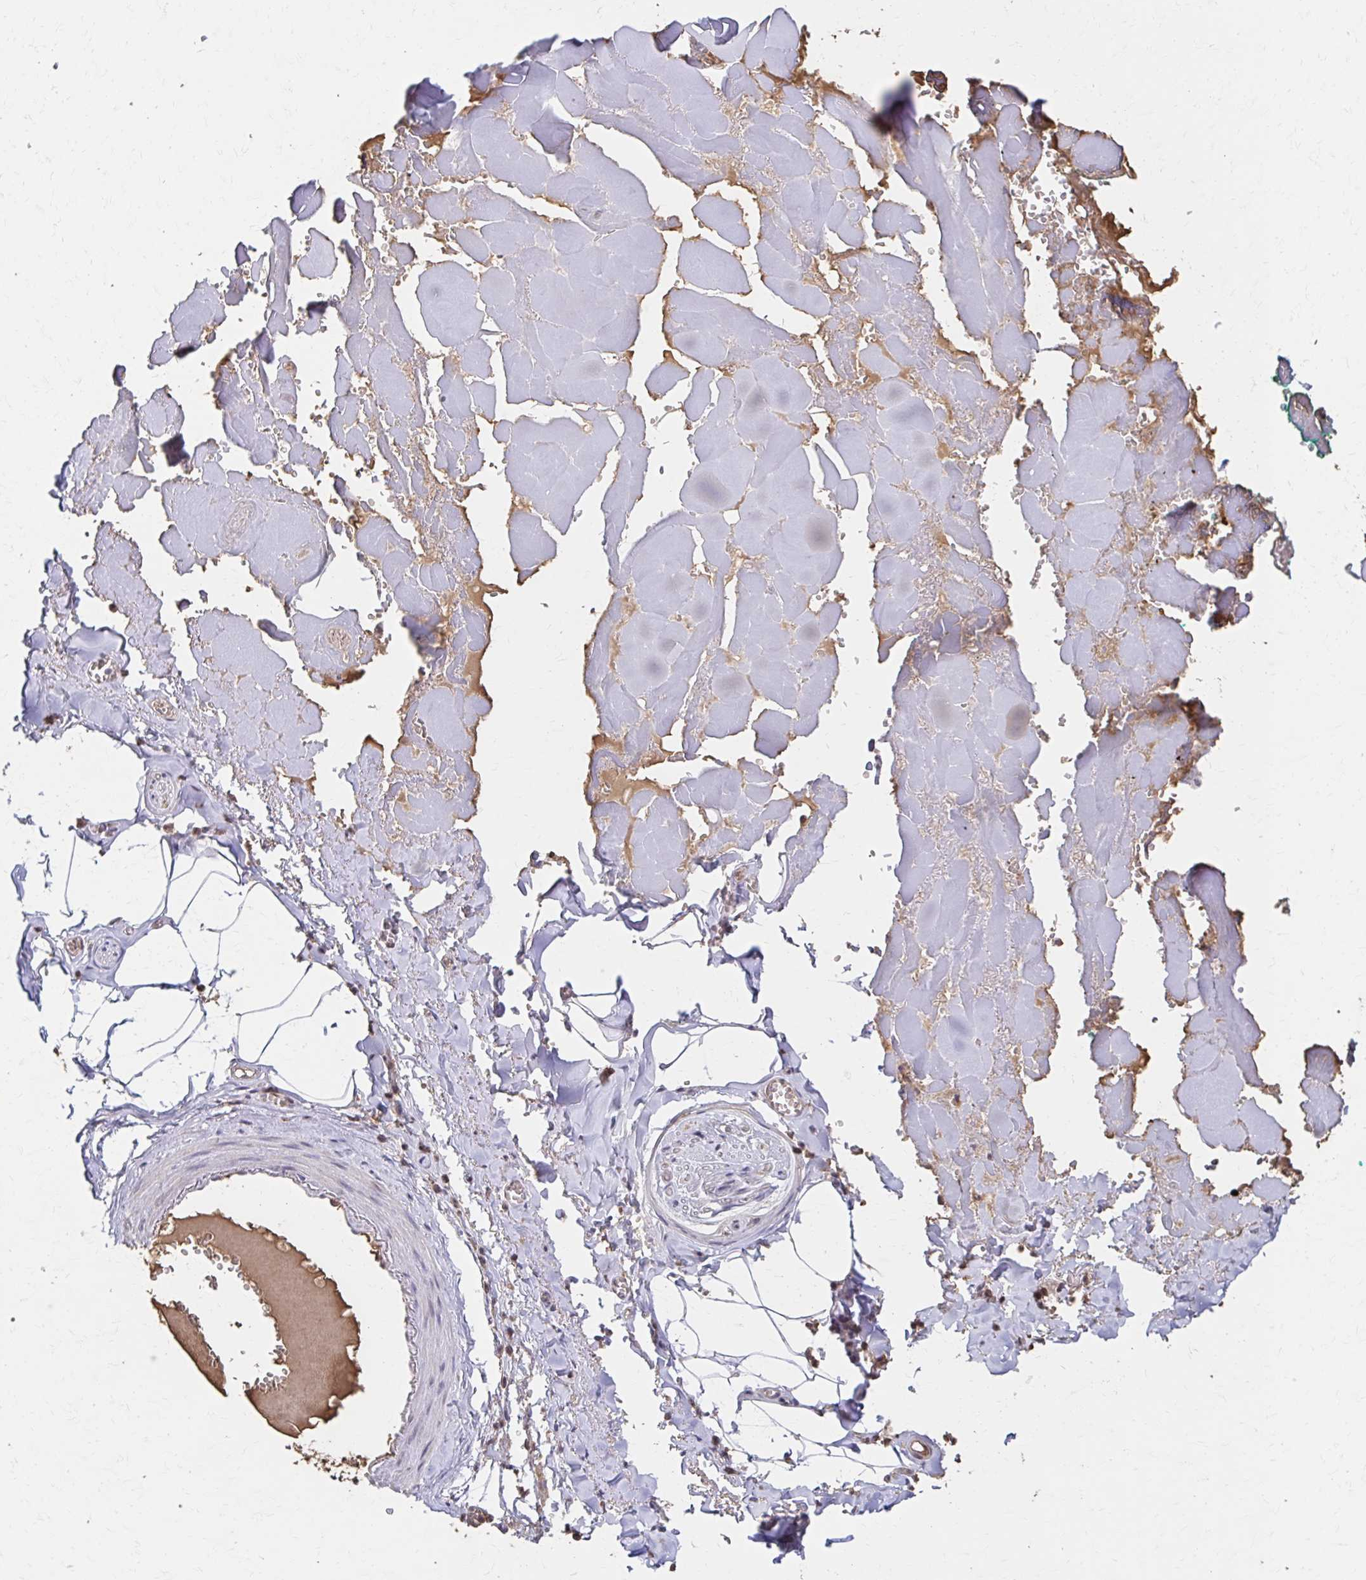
{"staining": {"intensity": "weak", "quantity": ">75%", "location": "cytoplasmic/membranous"}, "tissue": "adipose tissue", "cell_type": "Adipocytes", "image_type": "normal", "snomed": [{"axis": "morphology", "description": "Normal tissue, NOS"}, {"axis": "topography", "description": "Vulva"}, {"axis": "topography", "description": "Peripheral nerve tissue"}], "caption": "A high-resolution micrograph shows immunohistochemistry staining of benign adipose tissue, which exhibits weak cytoplasmic/membranous positivity in about >75% of adipocytes. (DAB = brown stain, brightfield microscopy at high magnification).", "gene": "HMGCS2", "patient": {"sex": "female", "age": 66}}